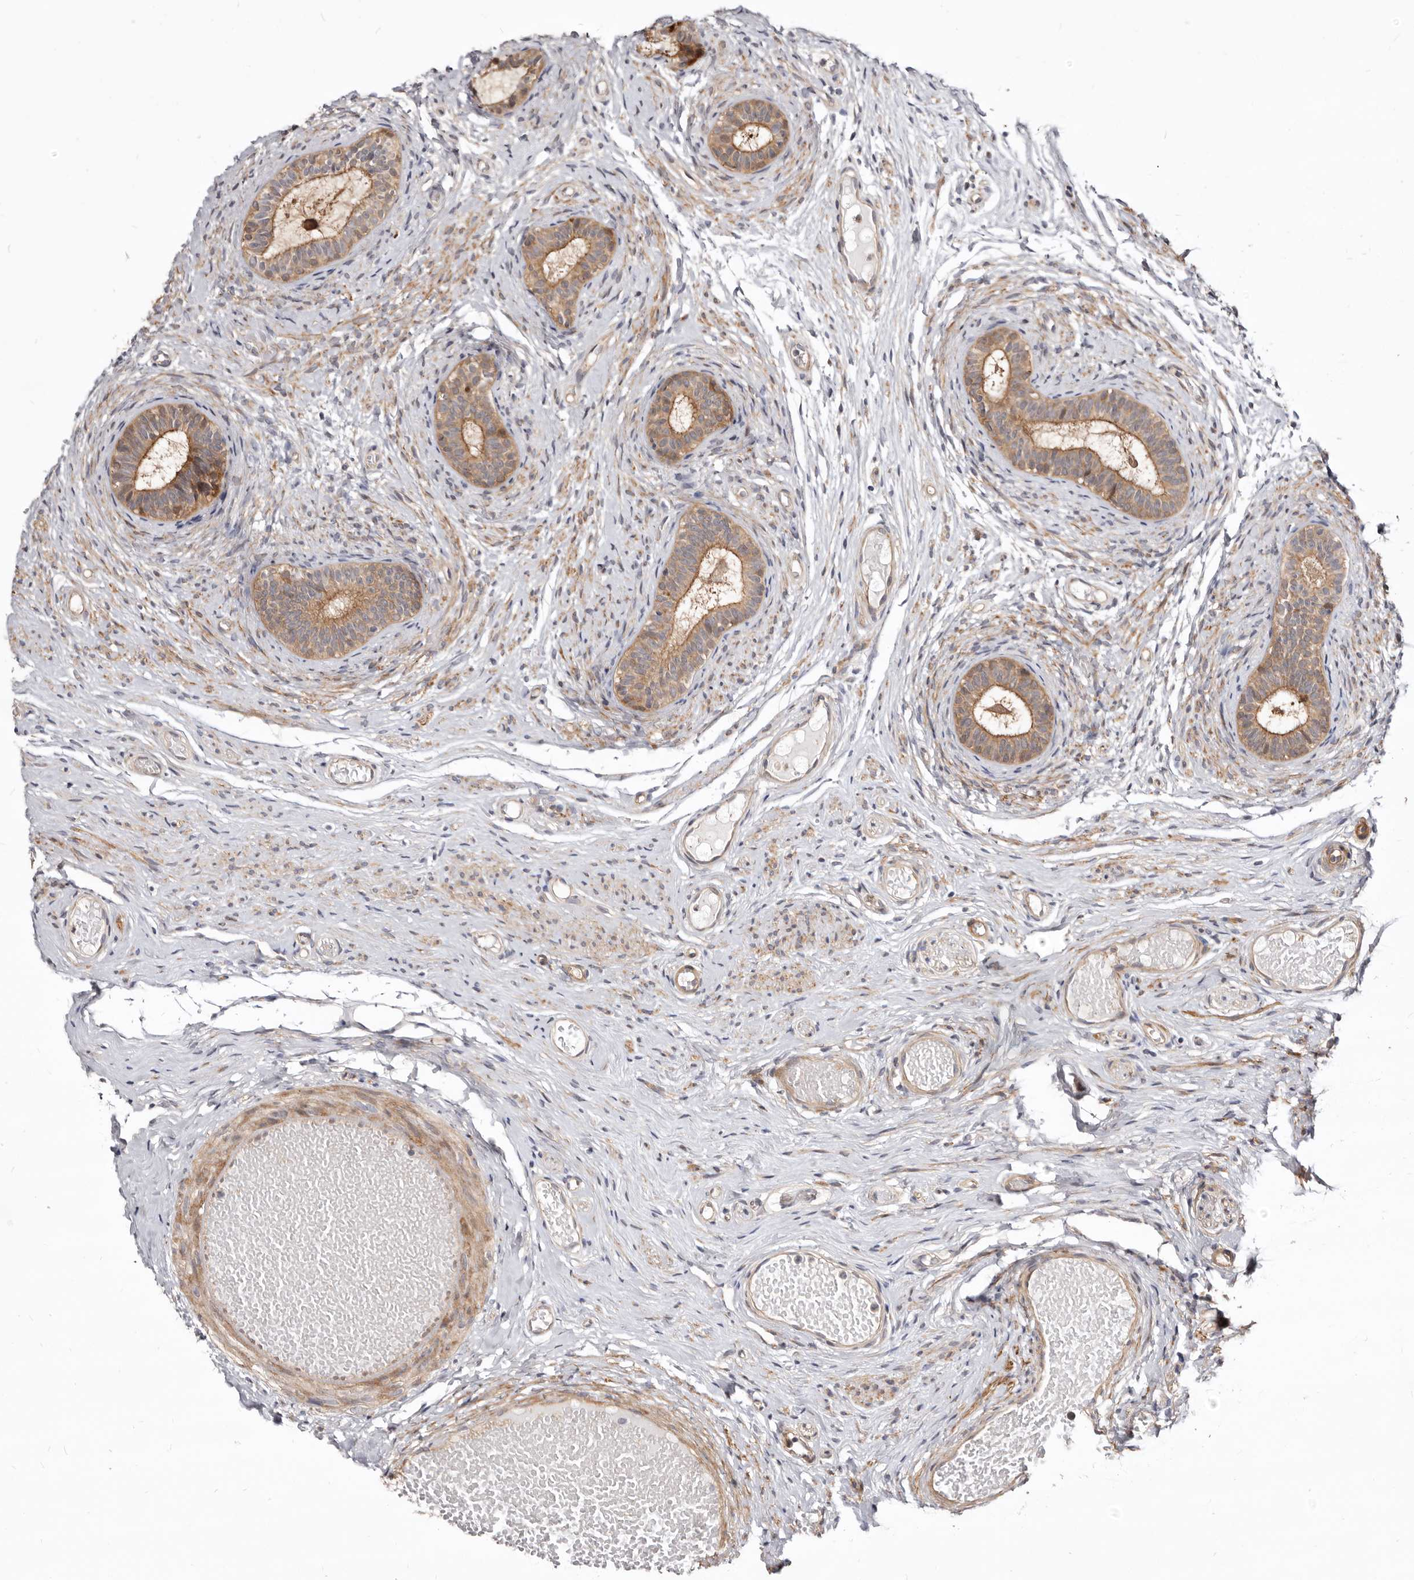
{"staining": {"intensity": "moderate", "quantity": ">75%", "location": "cytoplasmic/membranous"}, "tissue": "epididymis", "cell_type": "Glandular cells", "image_type": "normal", "snomed": [{"axis": "morphology", "description": "Normal tissue, NOS"}, {"axis": "topography", "description": "Epididymis"}], "caption": "A micrograph of human epididymis stained for a protein demonstrates moderate cytoplasmic/membranous brown staining in glandular cells.", "gene": "GPATCH4", "patient": {"sex": "male", "age": 9}}